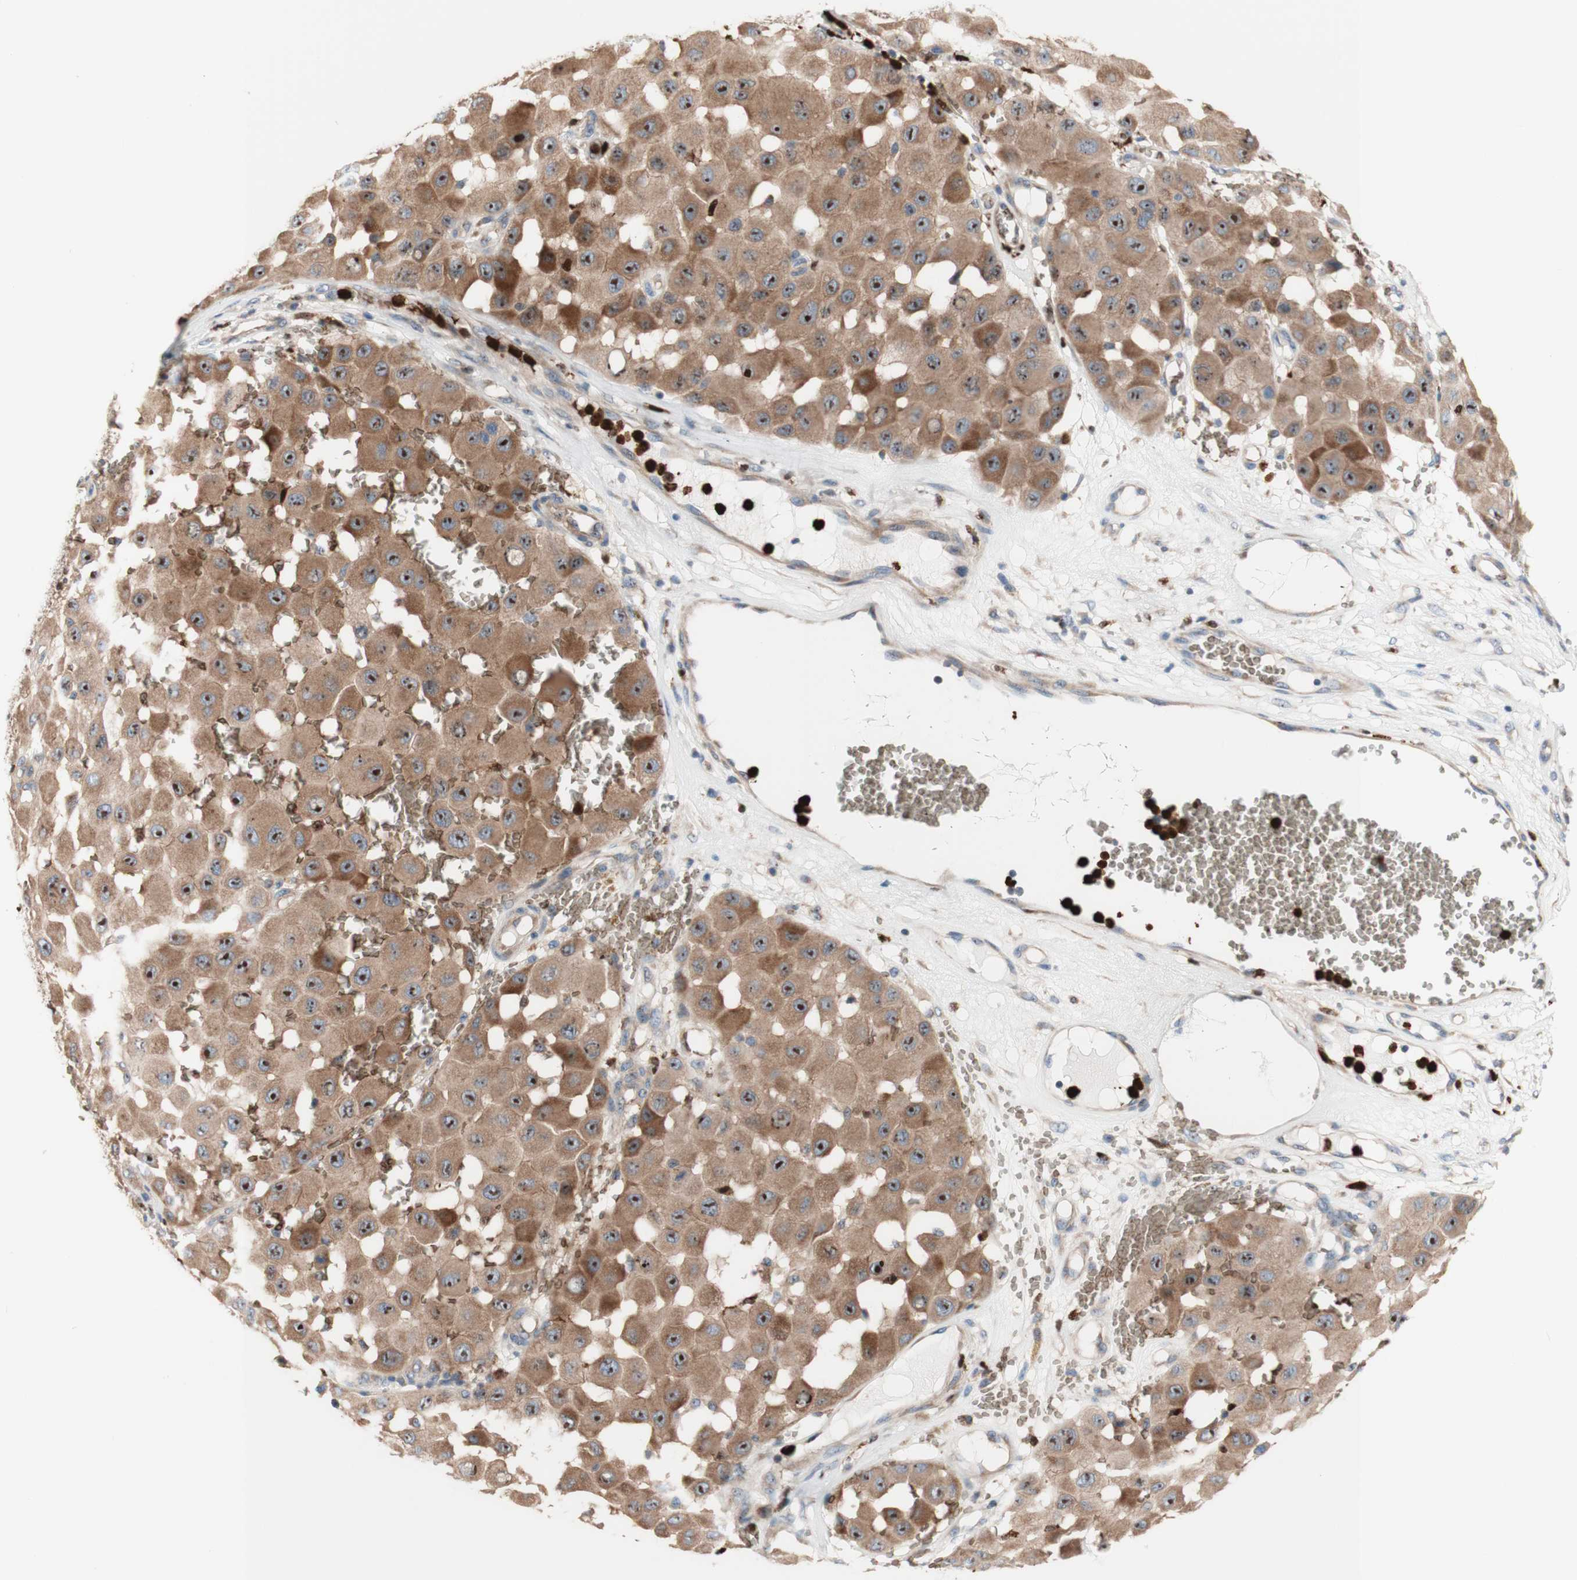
{"staining": {"intensity": "strong", "quantity": ">75%", "location": "cytoplasmic/membranous,nuclear"}, "tissue": "melanoma", "cell_type": "Tumor cells", "image_type": "cancer", "snomed": [{"axis": "morphology", "description": "Malignant melanoma, NOS"}, {"axis": "topography", "description": "Skin"}], "caption": "A high-resolution image shows immunohistochemistry (IHC) staining of malignant melanoma, which exhibits strong cytoplasmic/membranous and nuclear positivity in about >75% of tumor cells.", "gene": "USP9X", "patient": {"sex": "female", "age": 81}}